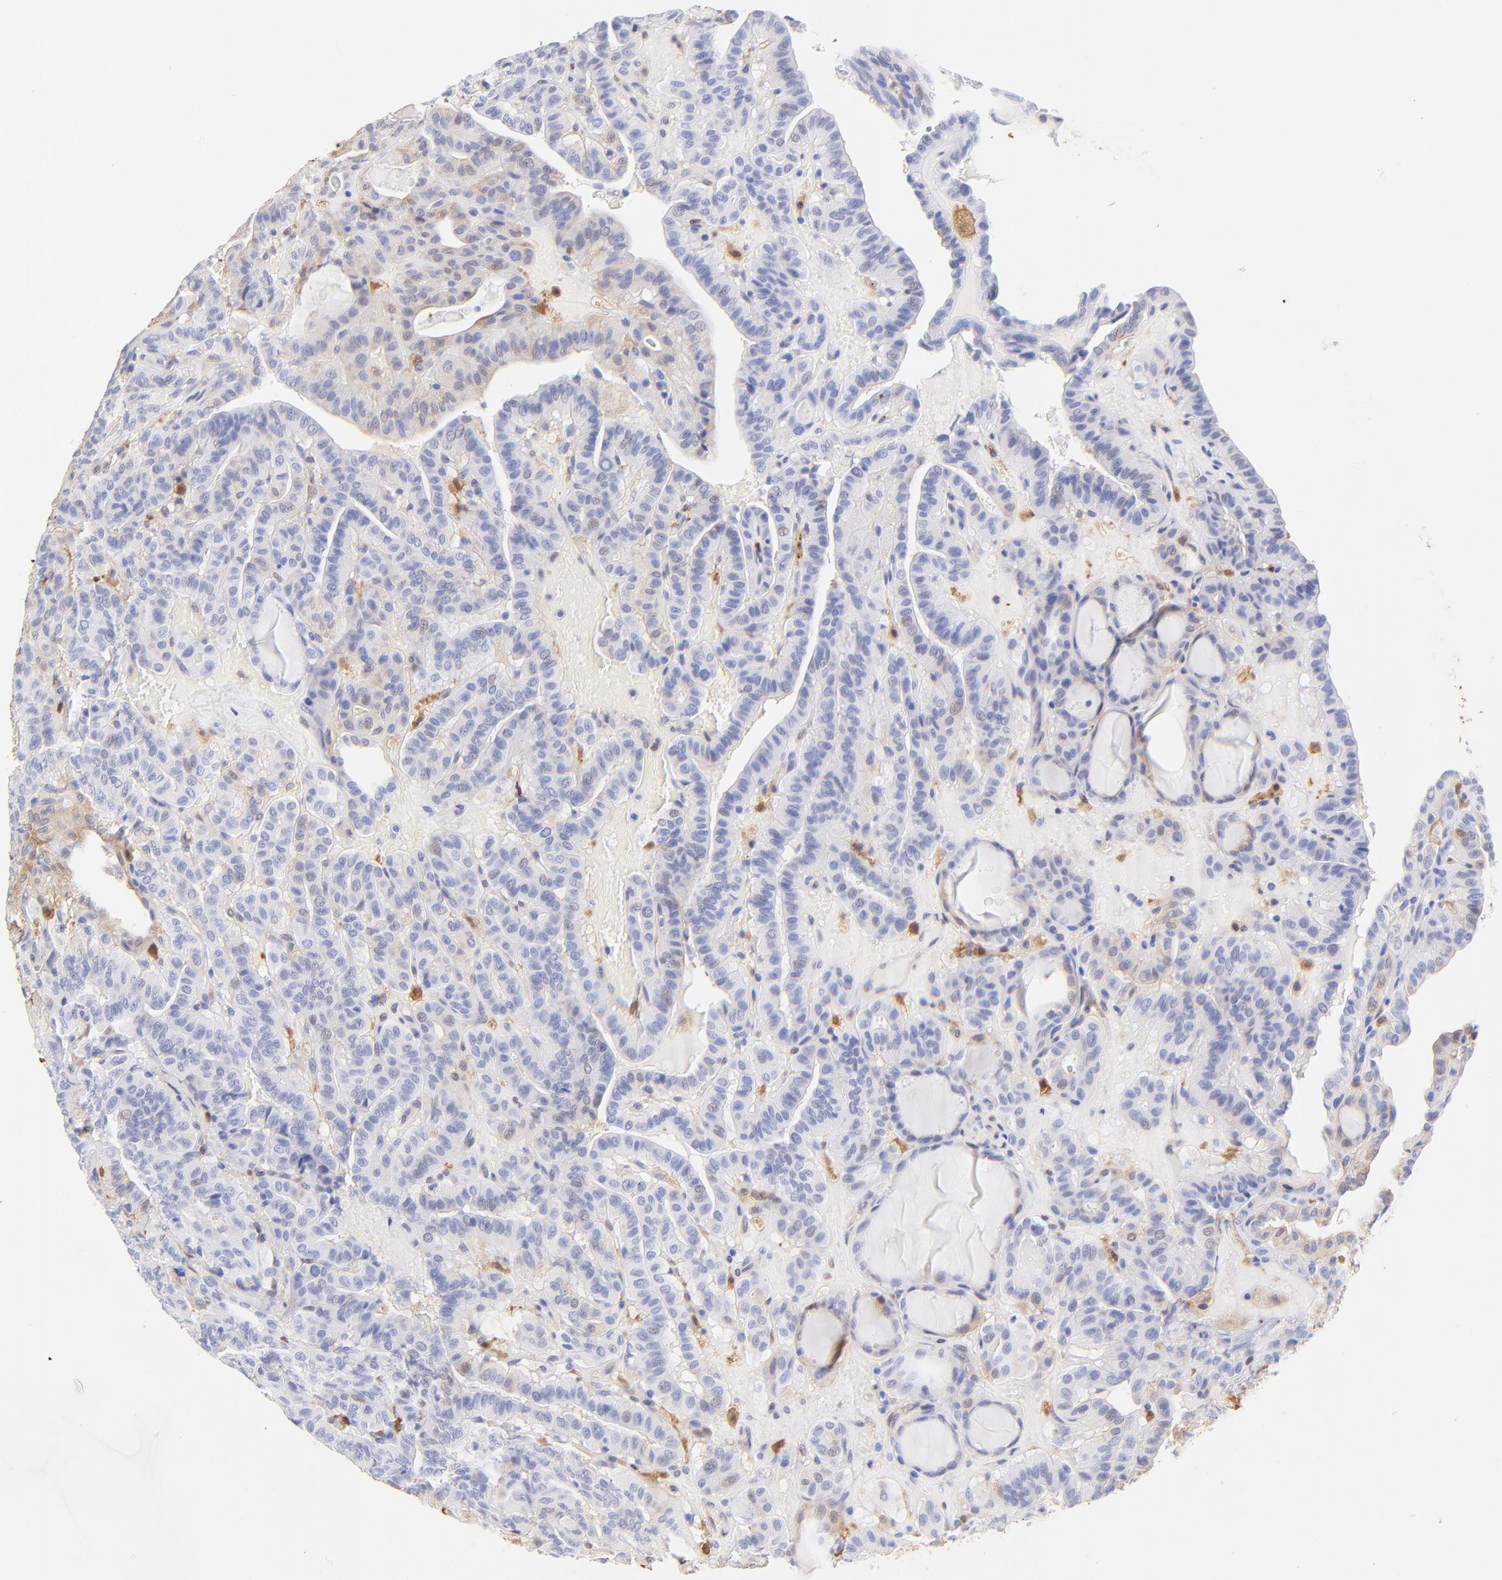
{"staining": {"intensity": "negative", "quantity": "none", "location": "none"}, "tissue": "thyroid cancer", "cell_type": "Tumor cells", "image_type": "cancer", "snomed": [{"axis": "morphology", "description": "Papillary adenocarcinoma, NOS"}, {"axis": "topography", "description": "Thyroid gland"}], "caption": "This is an immunohistochemistry histopathology image of thyroid cancer. There is no positivity in tumor cells.", "gene": "ALDH1A1", "patient": {"sex": "male", "age": 77}}